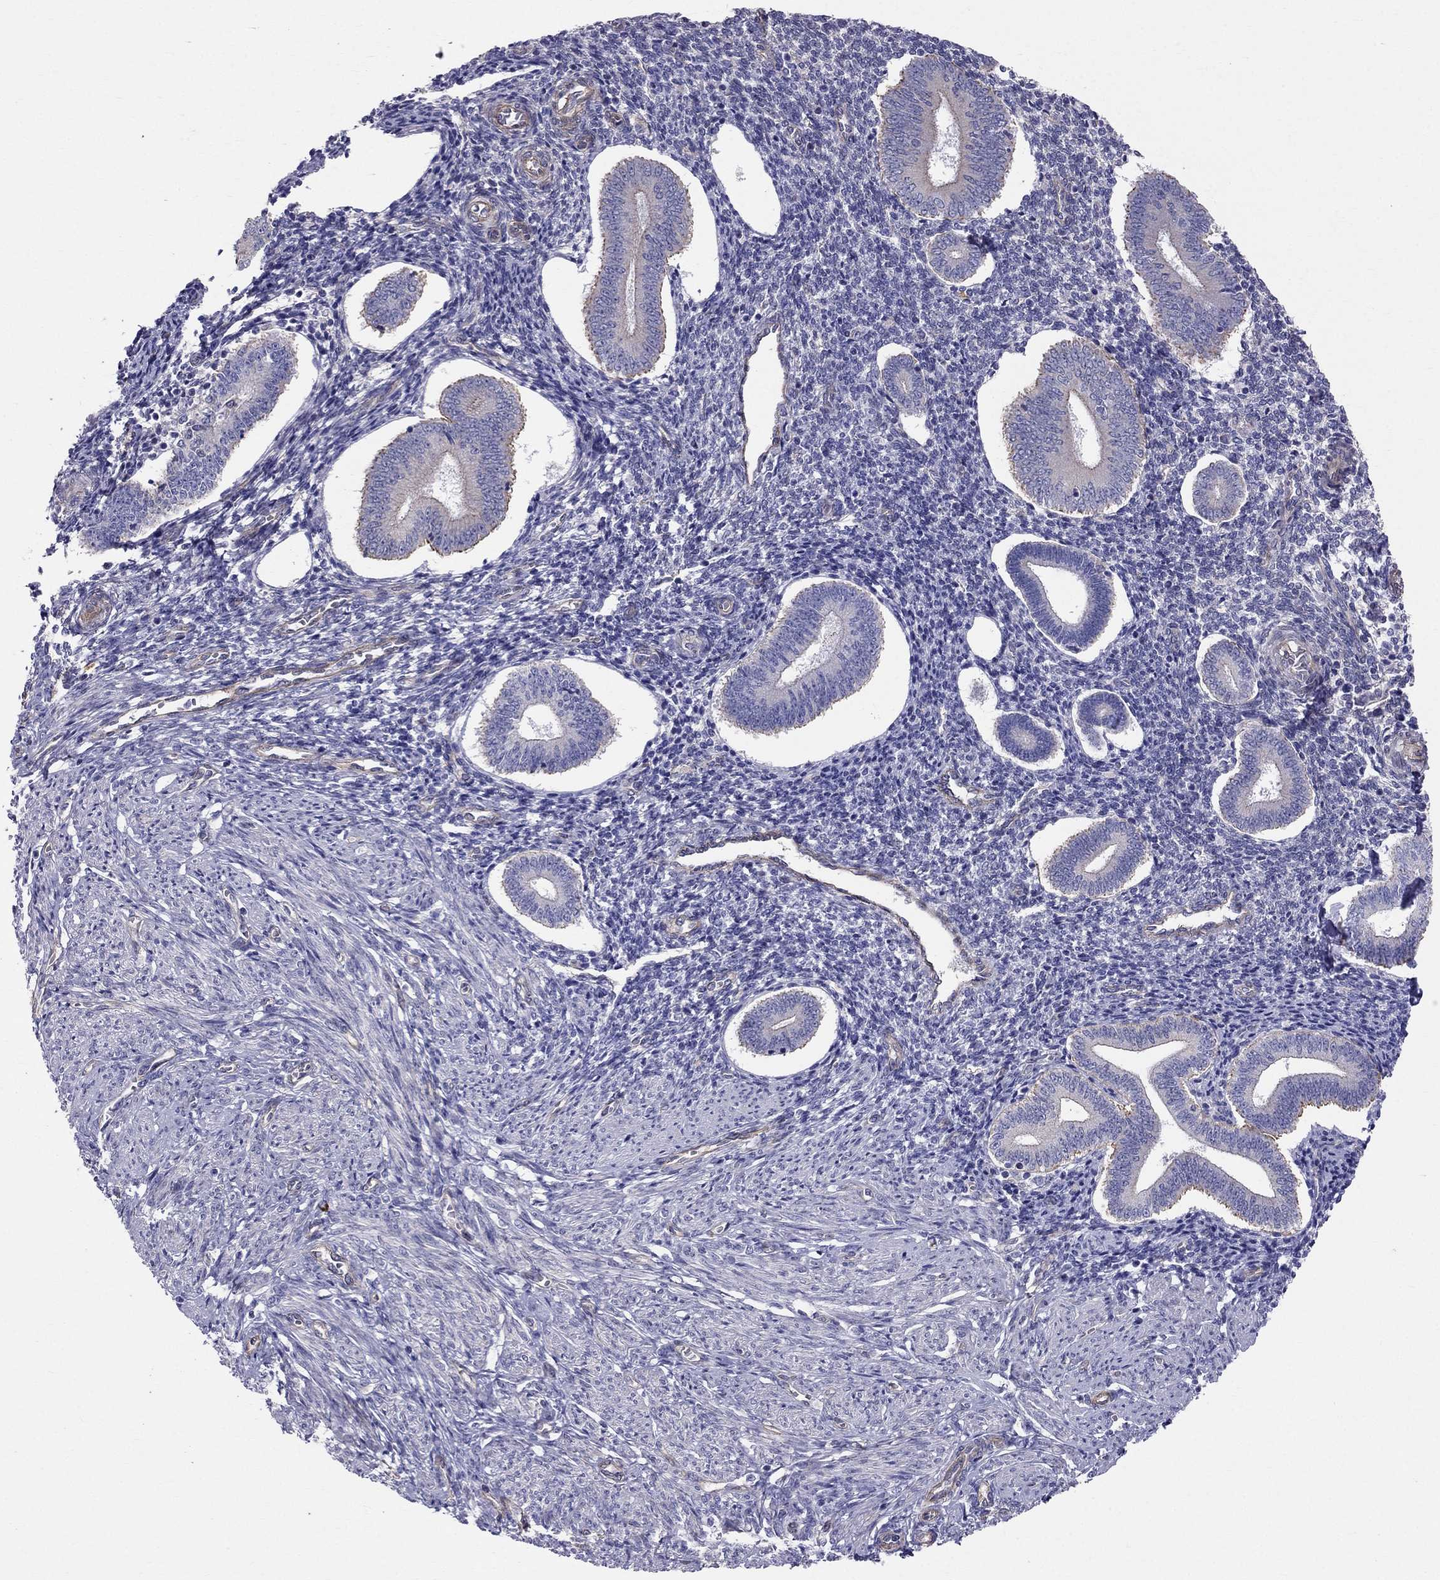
{"staining": {"intensity": "negative", "quantity": "none", "location": "none"}, "tissue": "endometrium", "cell_type": "Cells in endometrial stroma", "image_type": "normal", "snomed": [{"axis": "morphology", "description": "Normal tissue, NOS"}, {"axis": "topography", "description": "Endometrium"}], "caption": "High power microscopy histopathology image of an IHC micrograph of benign endometrium, revealing no significant positivity in cells in endometrial stroma.", "gene": "ENOX1", "patient": {"sex": "female", "age": 40}}